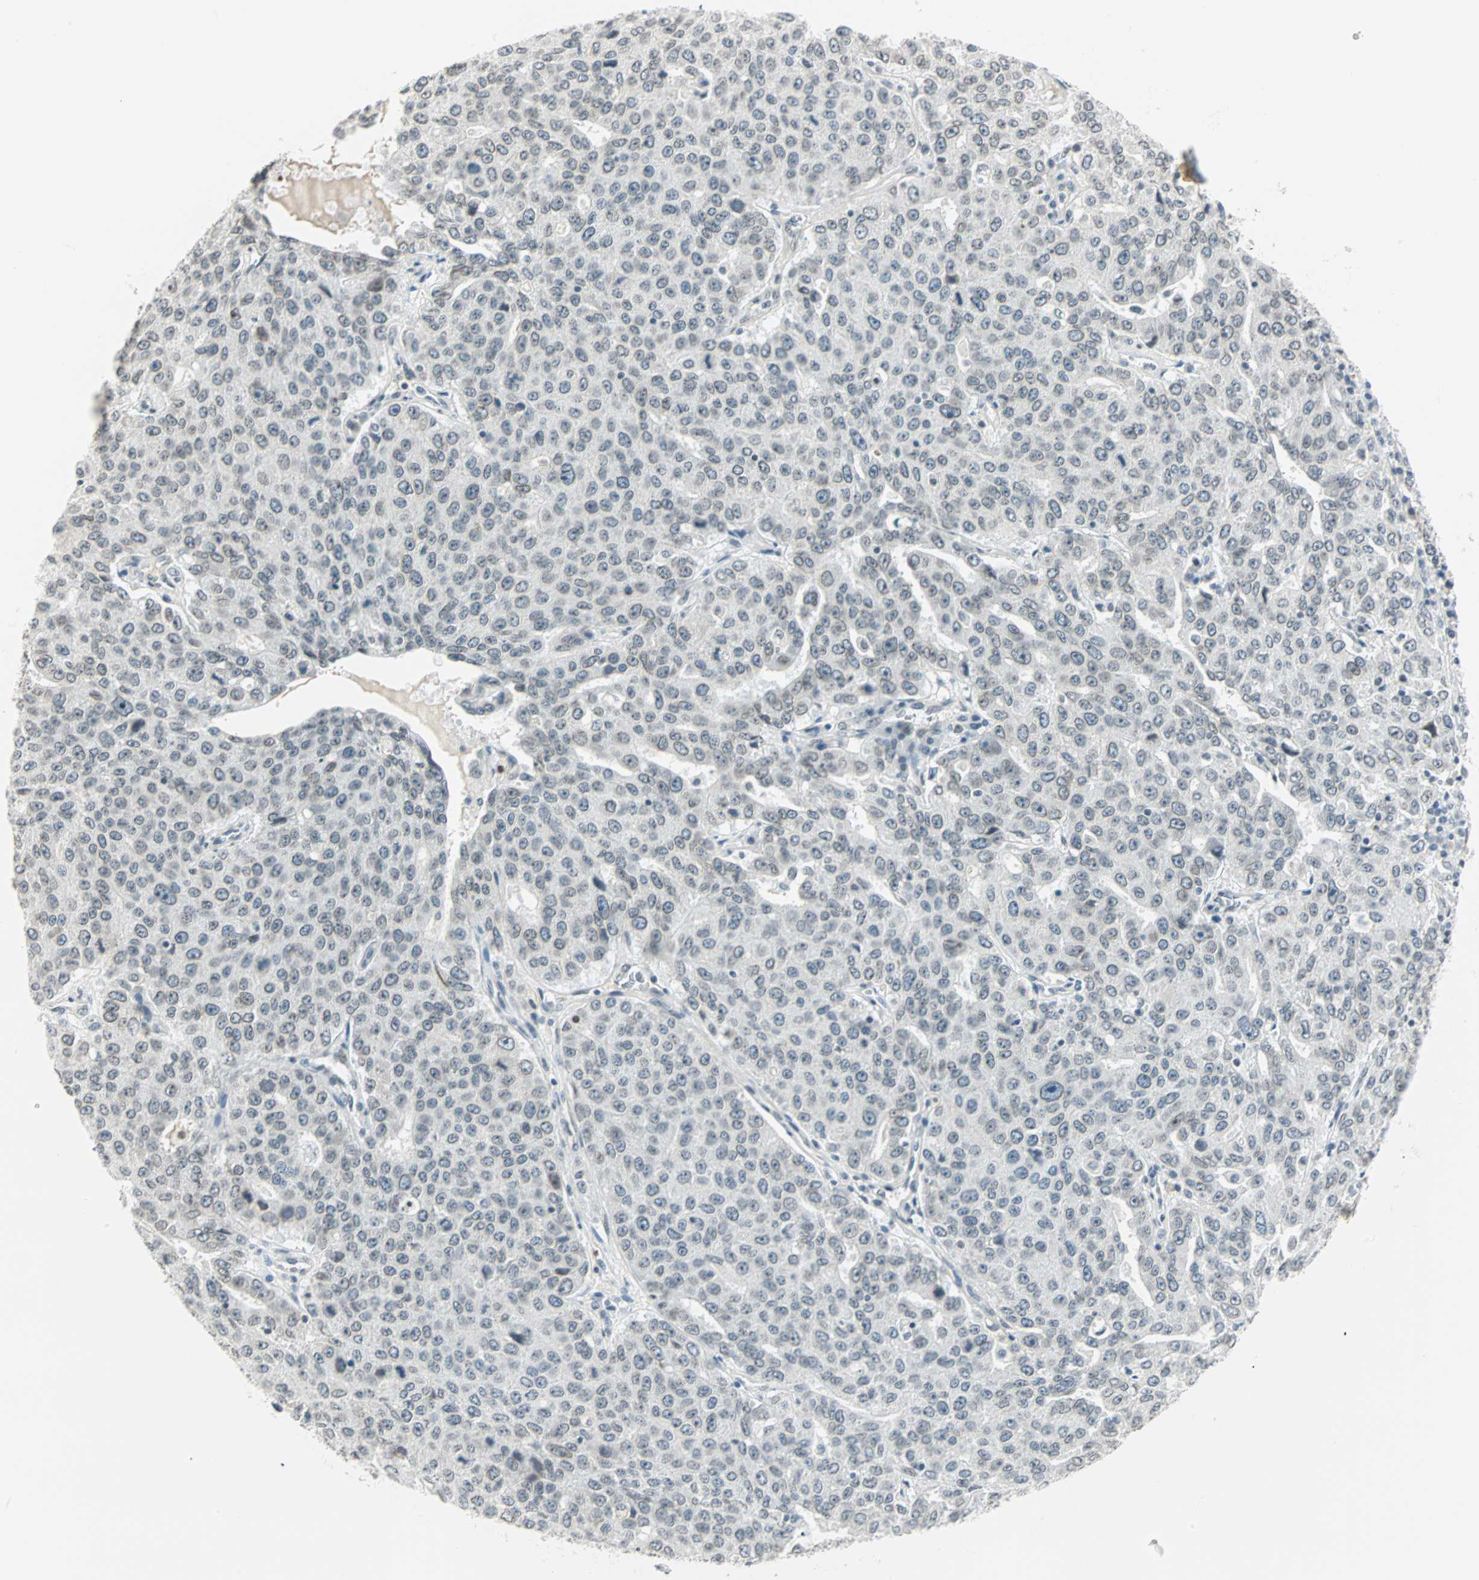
{"staining": {"intensity": "negative", "quantity": "none", "location": "none"}, "tissue": "ovarian cancer", "cell_type": "Tumor cells", "image_type": "cancer", "snomed": [{"axis": "morphology", "description": "Carcinoma, endometroid"}, {"axis": "topography", "description": "Ovary"}], "caption": "Ovarian cancer was stained to show a protein in brown. There is no significant staining in tumor cells. Nuclei are stained in blue.", "gene": "BCAN", "patient": {"sex": "female", "age": 62}}